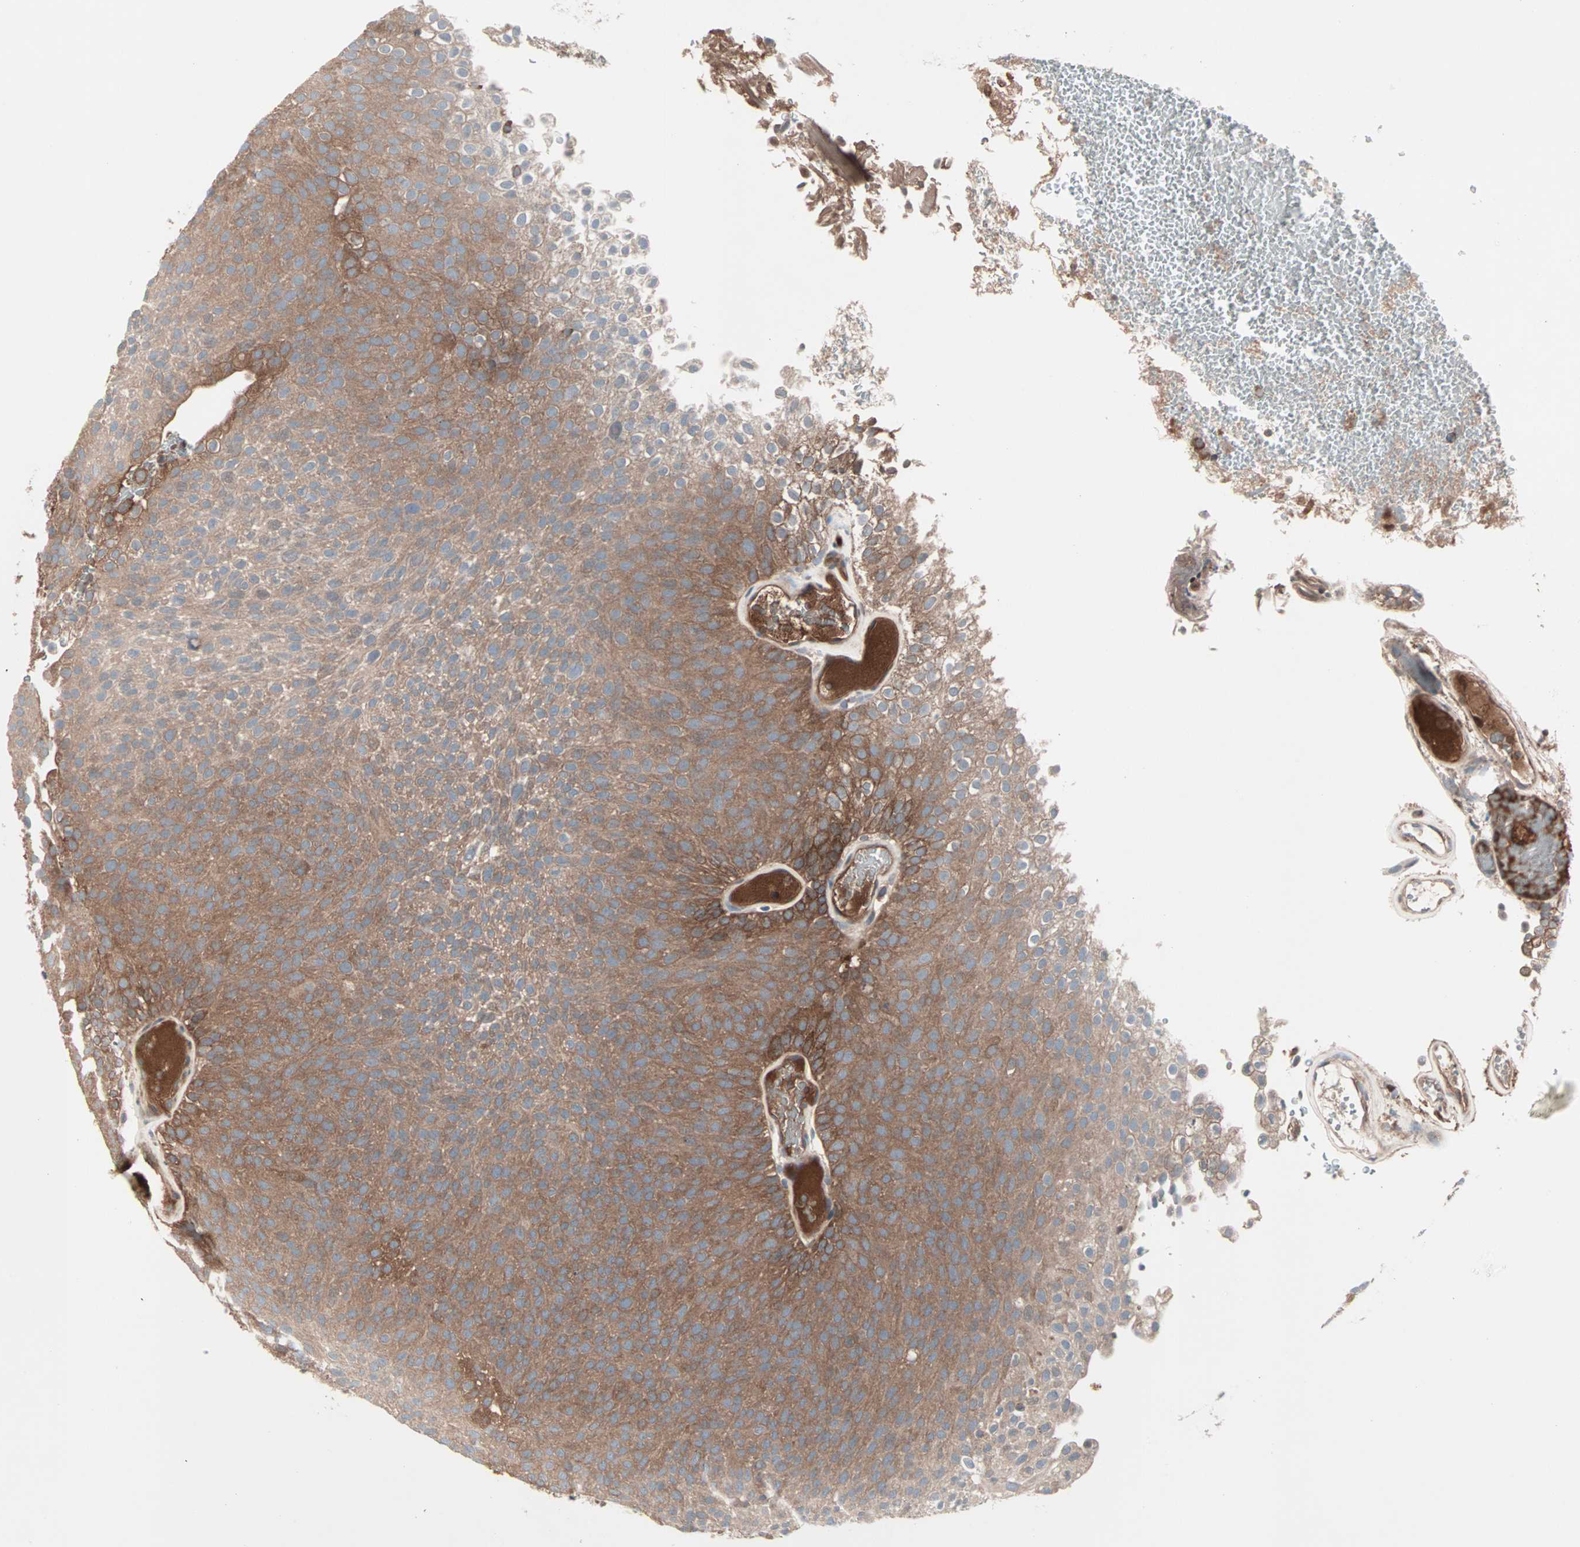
{"staining": {"intensity": "moderate", "quantity": ">75%", "location": "cytoplasmic/membranous"}, "tissue": "urothelial cancer", "cell_type": "Tumor cells", "image_type": "cancer", "snomed": [{"axis": "morphology", "description": "Urothelial carcinoma, Low grade"}, {"axis": "topography", "description": "Urinary bladder"}], "caption": "DAB (3,3'-diaminobenzidine) immunohistochemical staining of urothelial carcinoma (low-grade) shows moderate cytoplasmic/membranous protein staining in approximately >75% of tumor cells. Nuclei are stained in blue.", "gene": "CAD", "patient": {"sex": "male", "age": 78}}